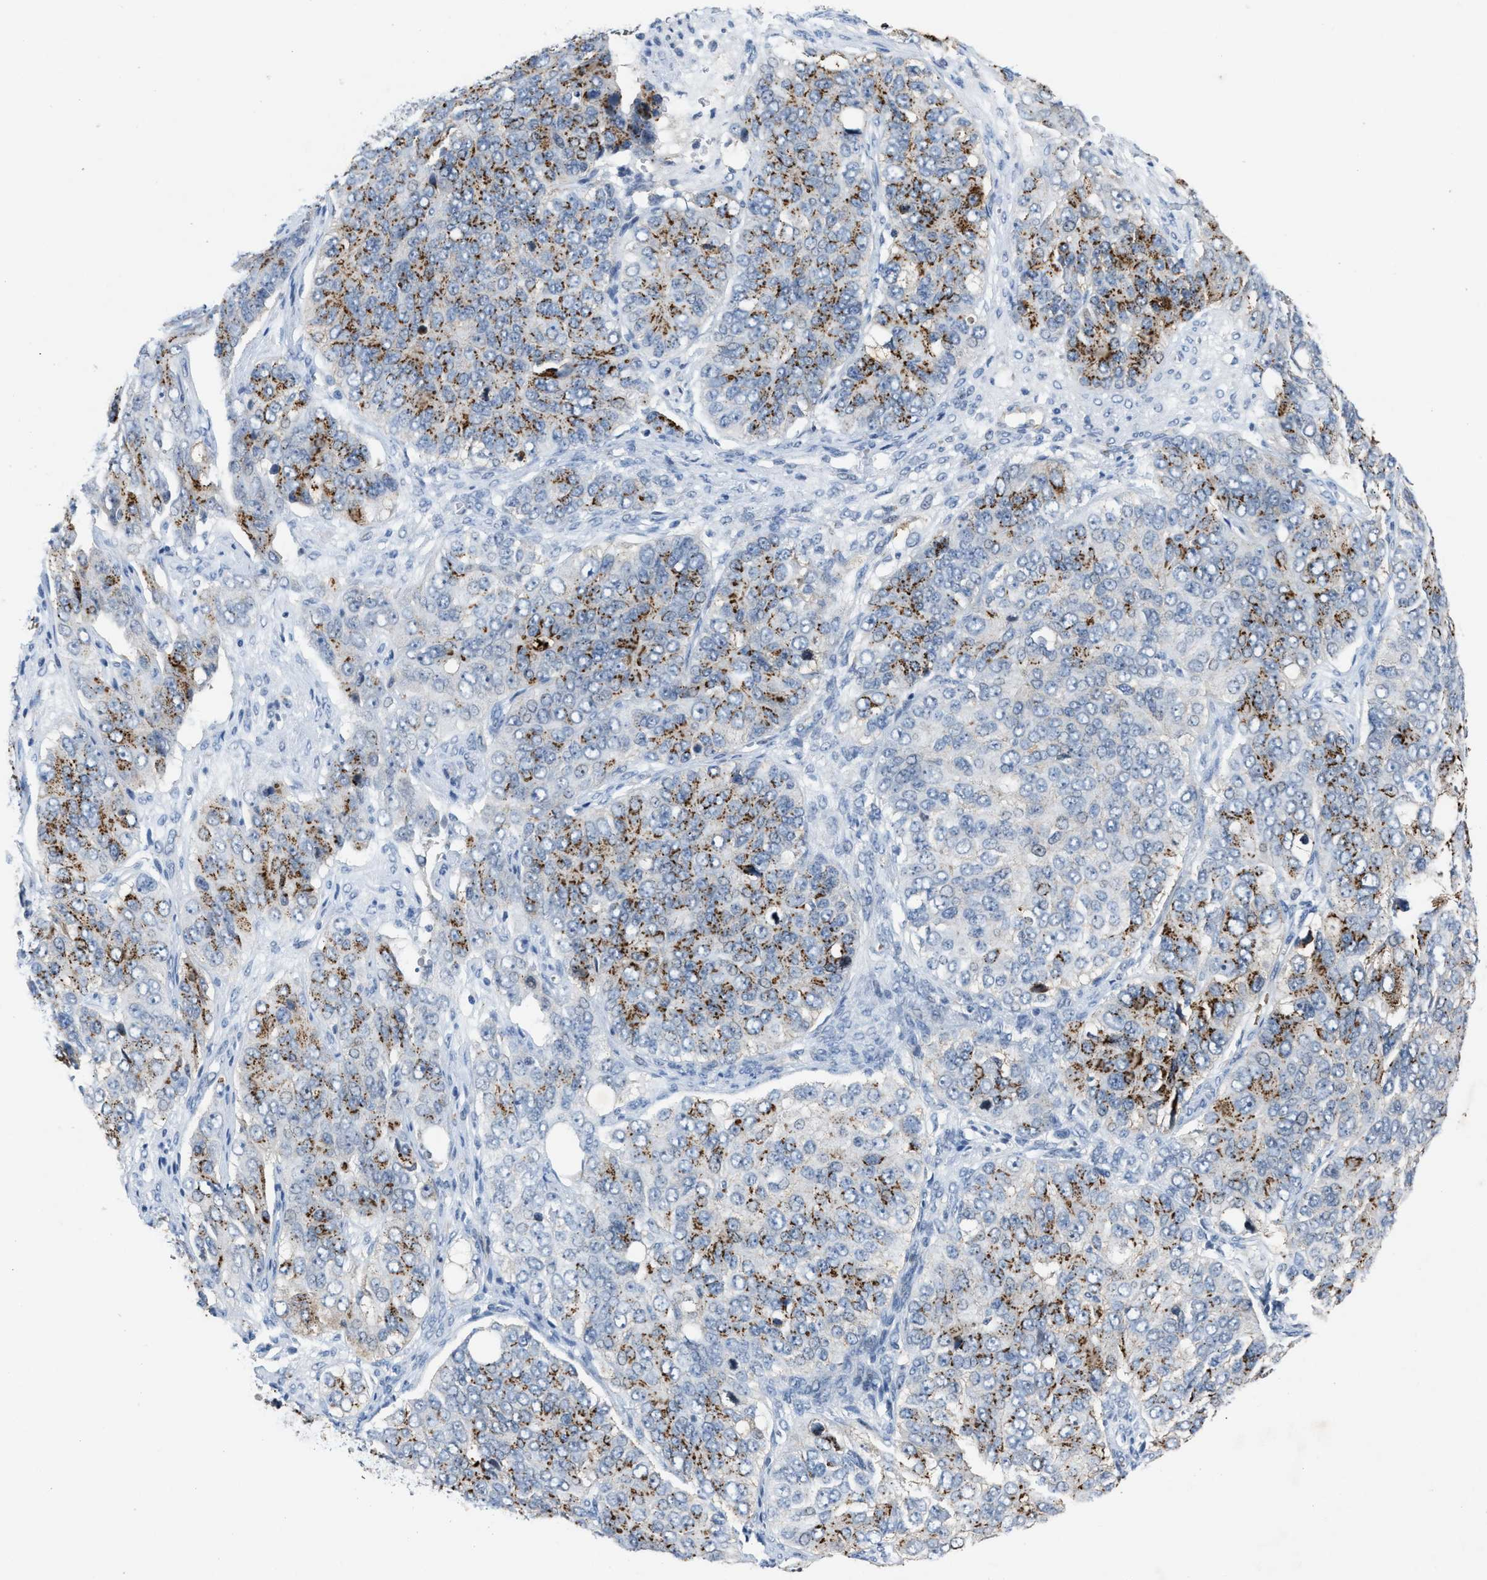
{"staining": {"intensity": "moderate", "quantity": "25%-75%", "location": "cytoplasmic/membranous"}, "tissue": "ovarian cancer", "cell_type": "Tumor cells", "image_type": "cancer", "snomed": [{"axis": "morphology", "description": "Carcinoma, endometroid"}, {"axis": "topography", "description": "Ovary"}], "caption": "Immunohistochemistry micrograph of endometroid carcinoma (ovarian) stained for a protein (brown), which exhibits medium levels of moderate cytoplasmic/membranous staining in about 25%-75% of tumor cells.", "gene": "SLC5A5", "patient": {"sex": "female", "age": 51}}